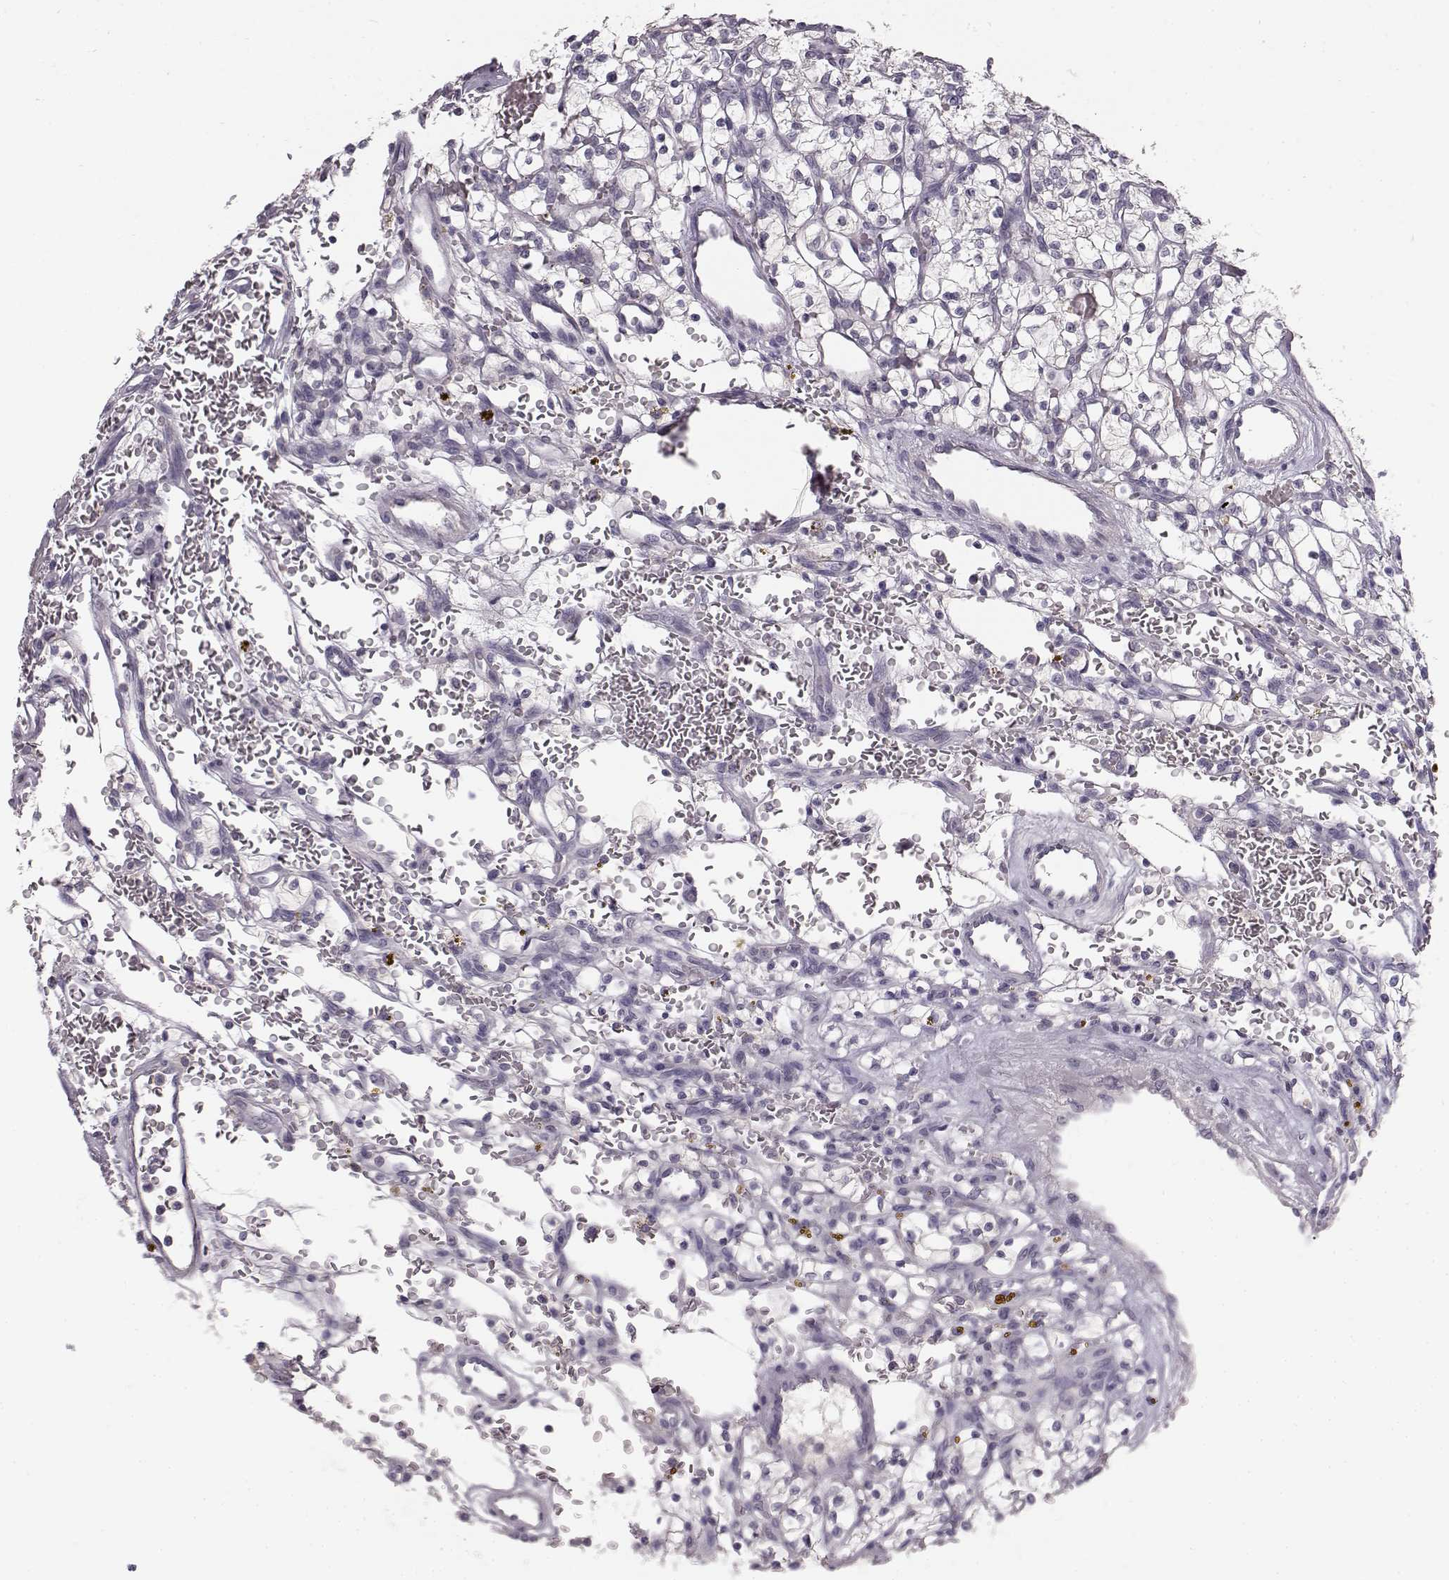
{"staining": {"intensity": "negative", "quantity": "none", "location": "none"}, "tissue": "renal cancer", "cell_type": "Tumor cells", "image_type": "cancer", "snomed": [{"axis": "morphology", "description": "Adenocarcinoma, NOS"}, {"axis": "topography", "description": "Kidney"}], "caption": "Adenocarcinoma (renal) was stained to show a protein in brown. There is no significant expression in tumor cells.", "gene": "BFSP2", "patient": {"sex": "female", "age": 64}}